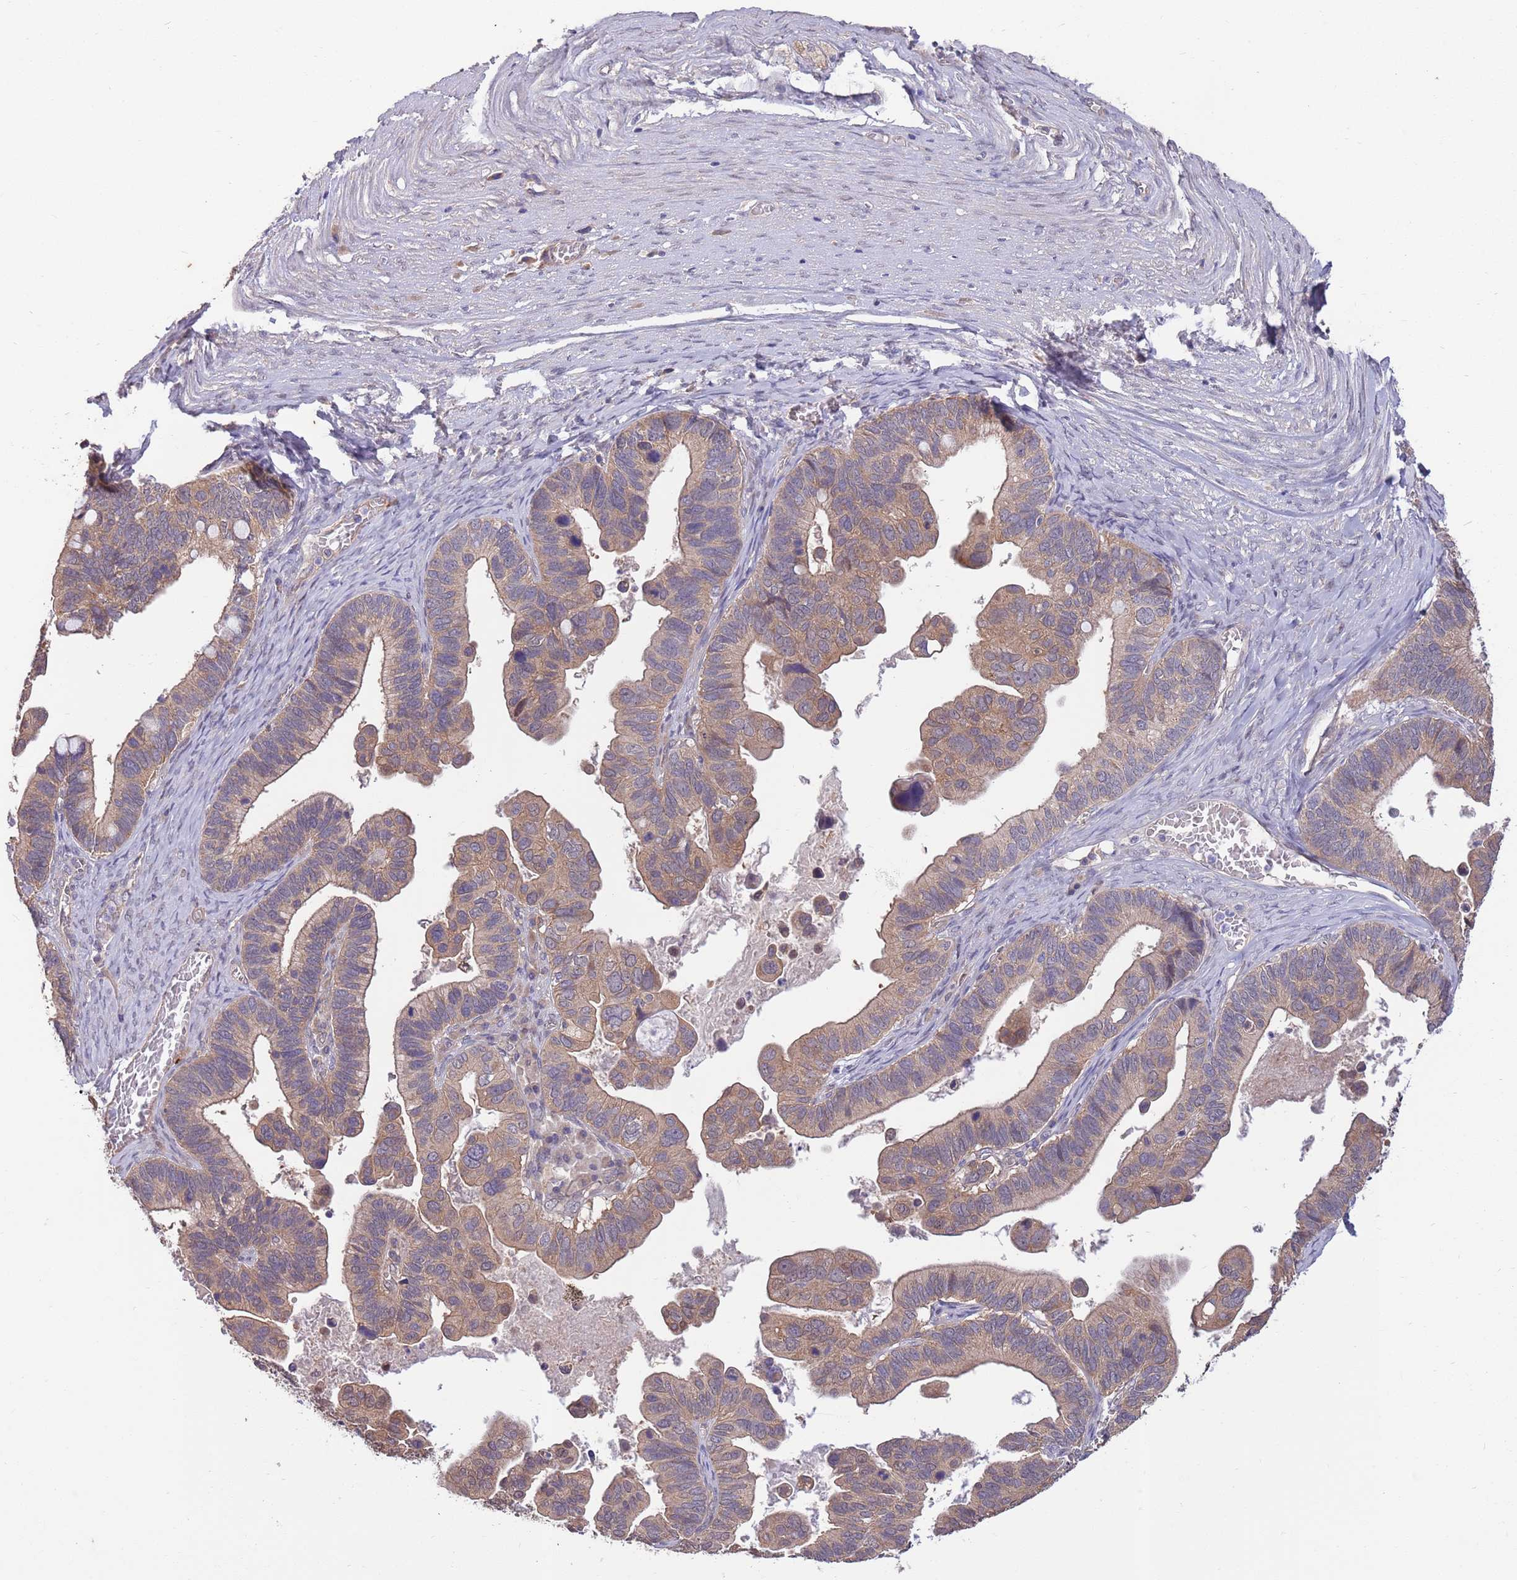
{"staining": {"intensity": "moderate", "quantity": ">75%", "location": "cytoplasmic/membranous"}, "tissue": "ovarian cancer", "cell_type": "Tumor cells", "image_type": "cancer", "snomed": [{"axis": "morphology", "description": "Cystadenocarcinoma, serous, NOS"}, {"axis": "topography", "description": "Ovary"}], "caption": "Ovarian serous cystadenocarcinoma stained for a protein shows moderate cytoplasmic/membranous positivity in tumor cells.", "gene": "MARVELD2", "patient": {"sex": "female", "age": 56}}